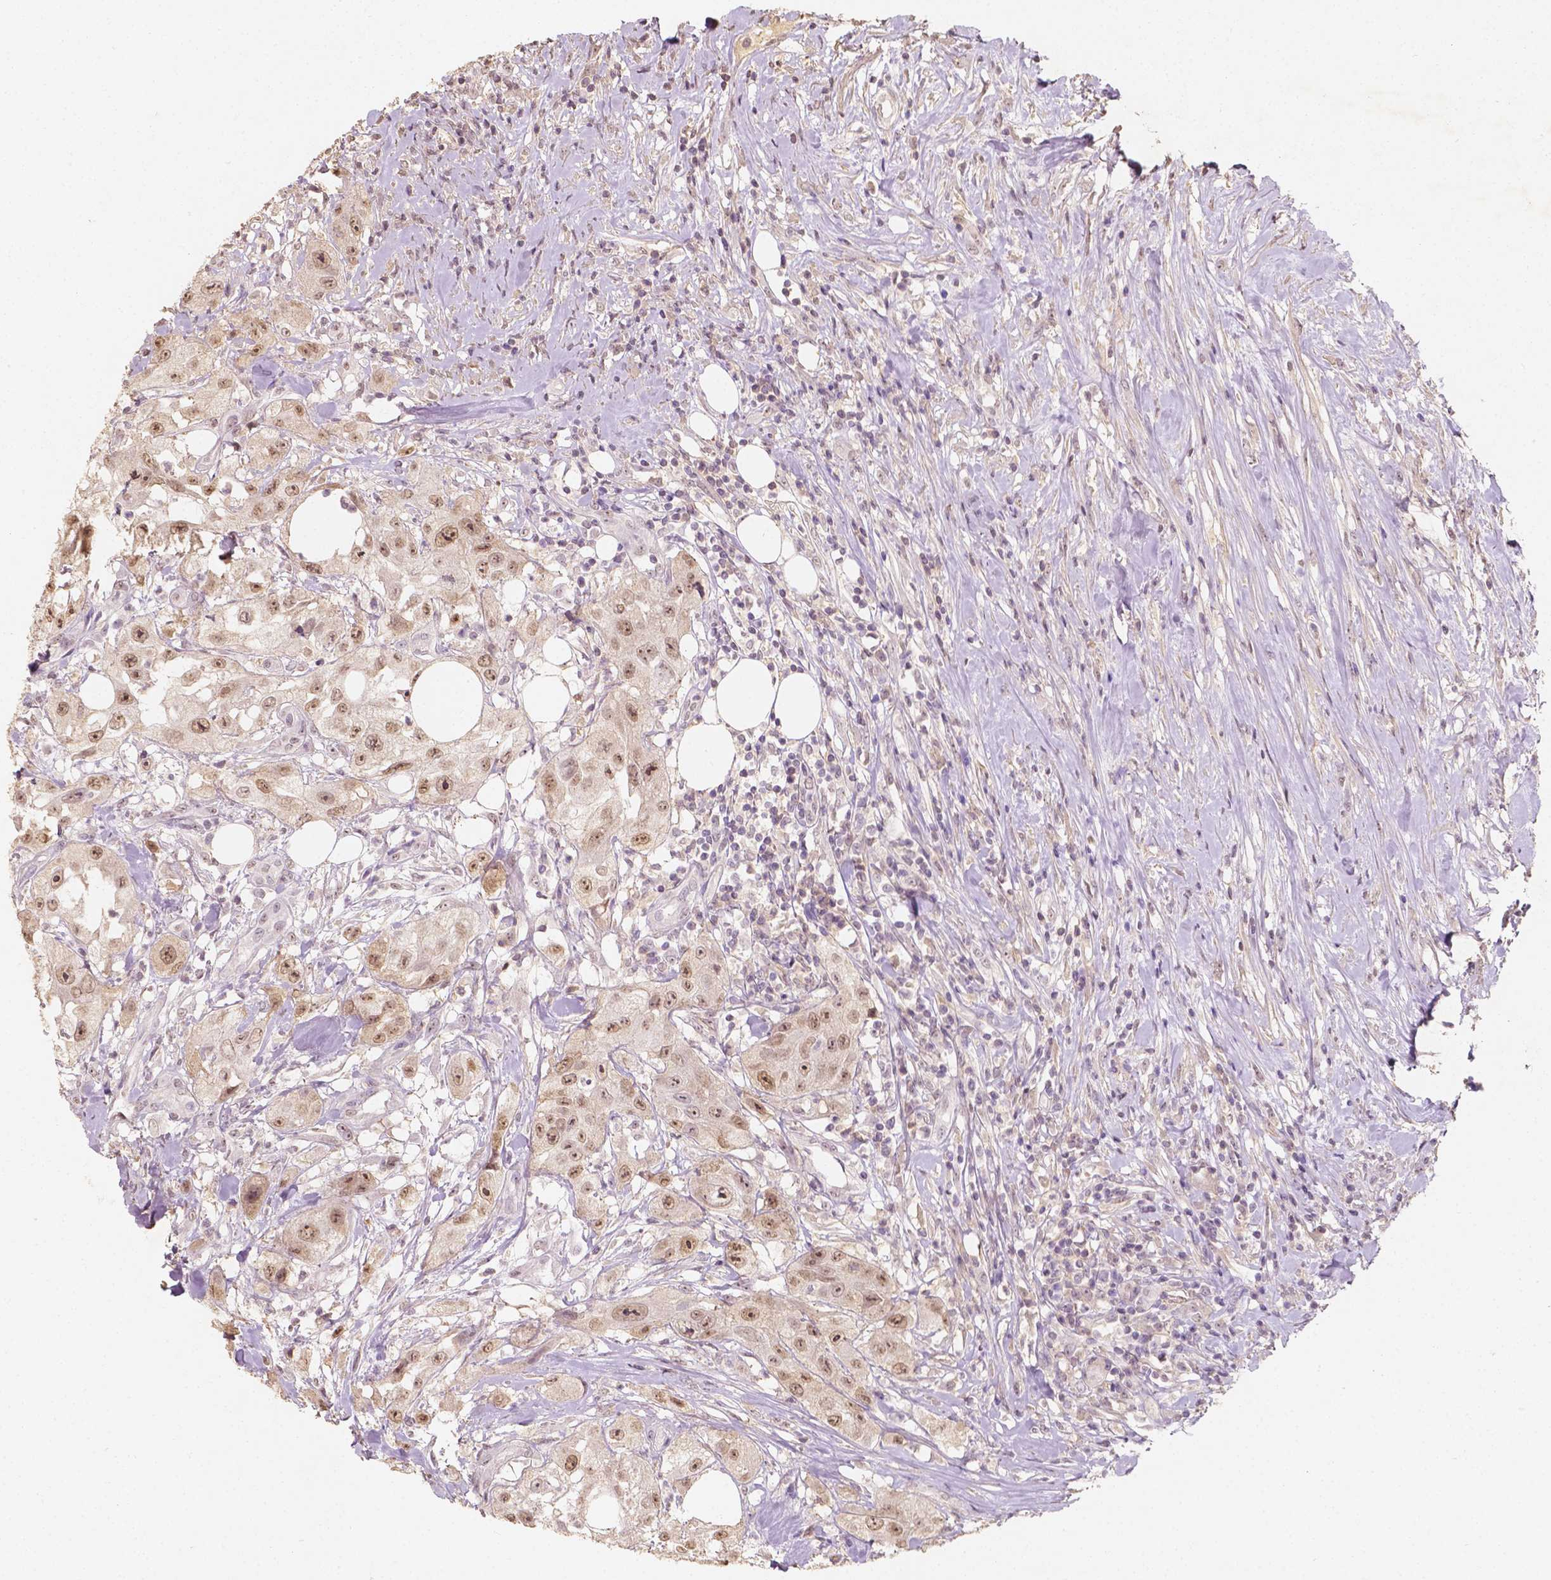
{"staining": {"intensity": "moderate", "quantity": ">75%", "location": "nuclear"}, "tissue": "urothelial cancer", "cell_type": "Tumor cells", "image_type": "cancer", "snomed": [{"axis": "morphology", "description": "Urothelial carcinoma, High grade"}, {"axis": "topography", "description": "Urinary bladder"}], "caption": "Human urothelial carcinoma (high-grade) stained for a protein (brown) demonstrates moderate nuclear positive expression in about >75% of tumor cells.", "gene": "SOX15", "patient": {"sex": "male", "age": 79}}